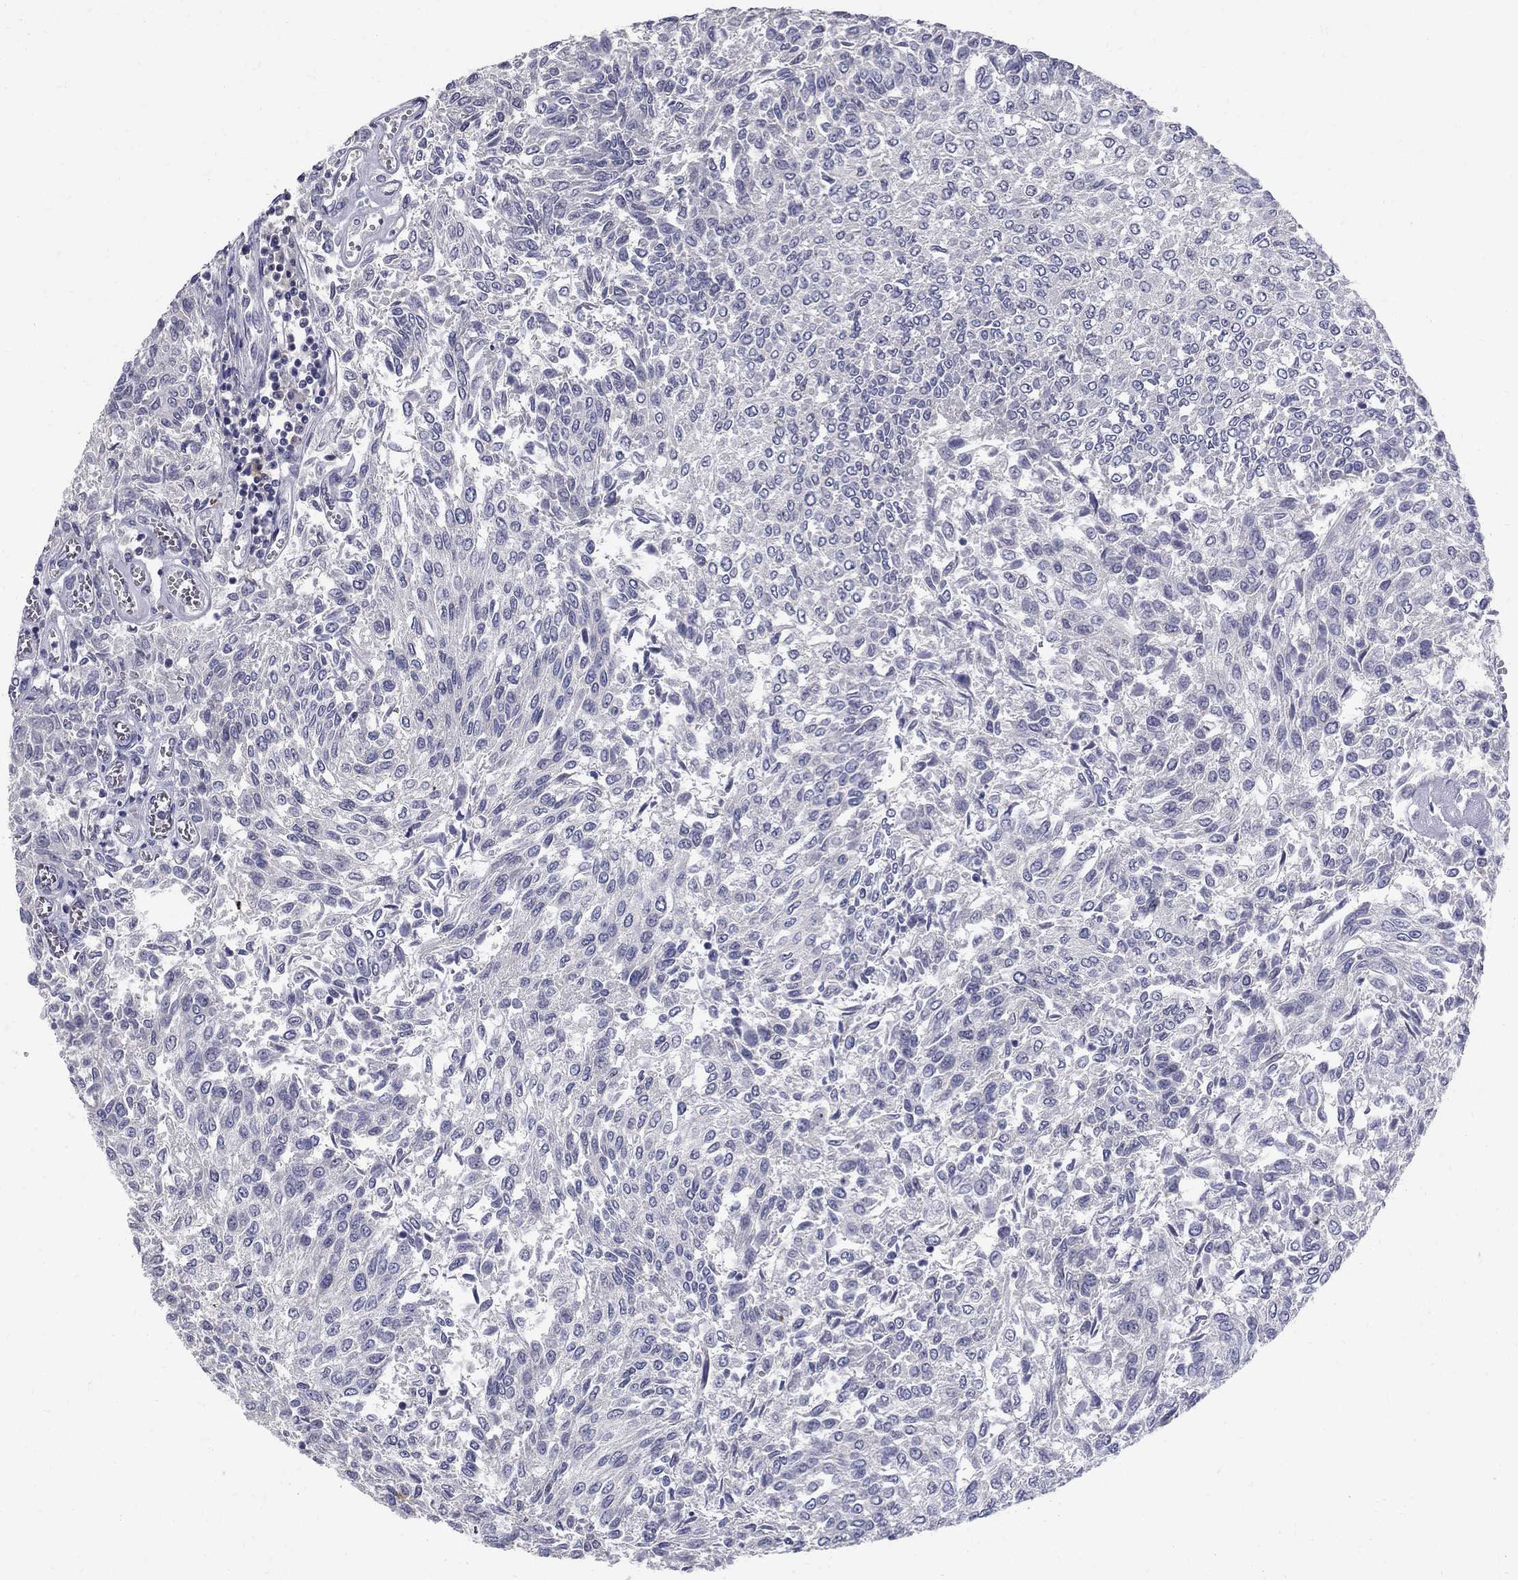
{"staining": {"intensity": "negative", "quantity": "none", "location": "none"}, "tissue": "urothelial cancer", "cell_type": "Tumor cells", "image_type": "cancer", "snomed": [{"axis": "morphology", "description": "Urothelial carcinoma, Low grade"}, {"axis": "topography", "description": "Urinary bladder"}], "caption": "IHC micrograph of human urothelial cancer stained for a protein (brown), which displays no expression in tumor cells.", "gene": "TP53TG5", "patient": {"sex": "male", "age": 78}}